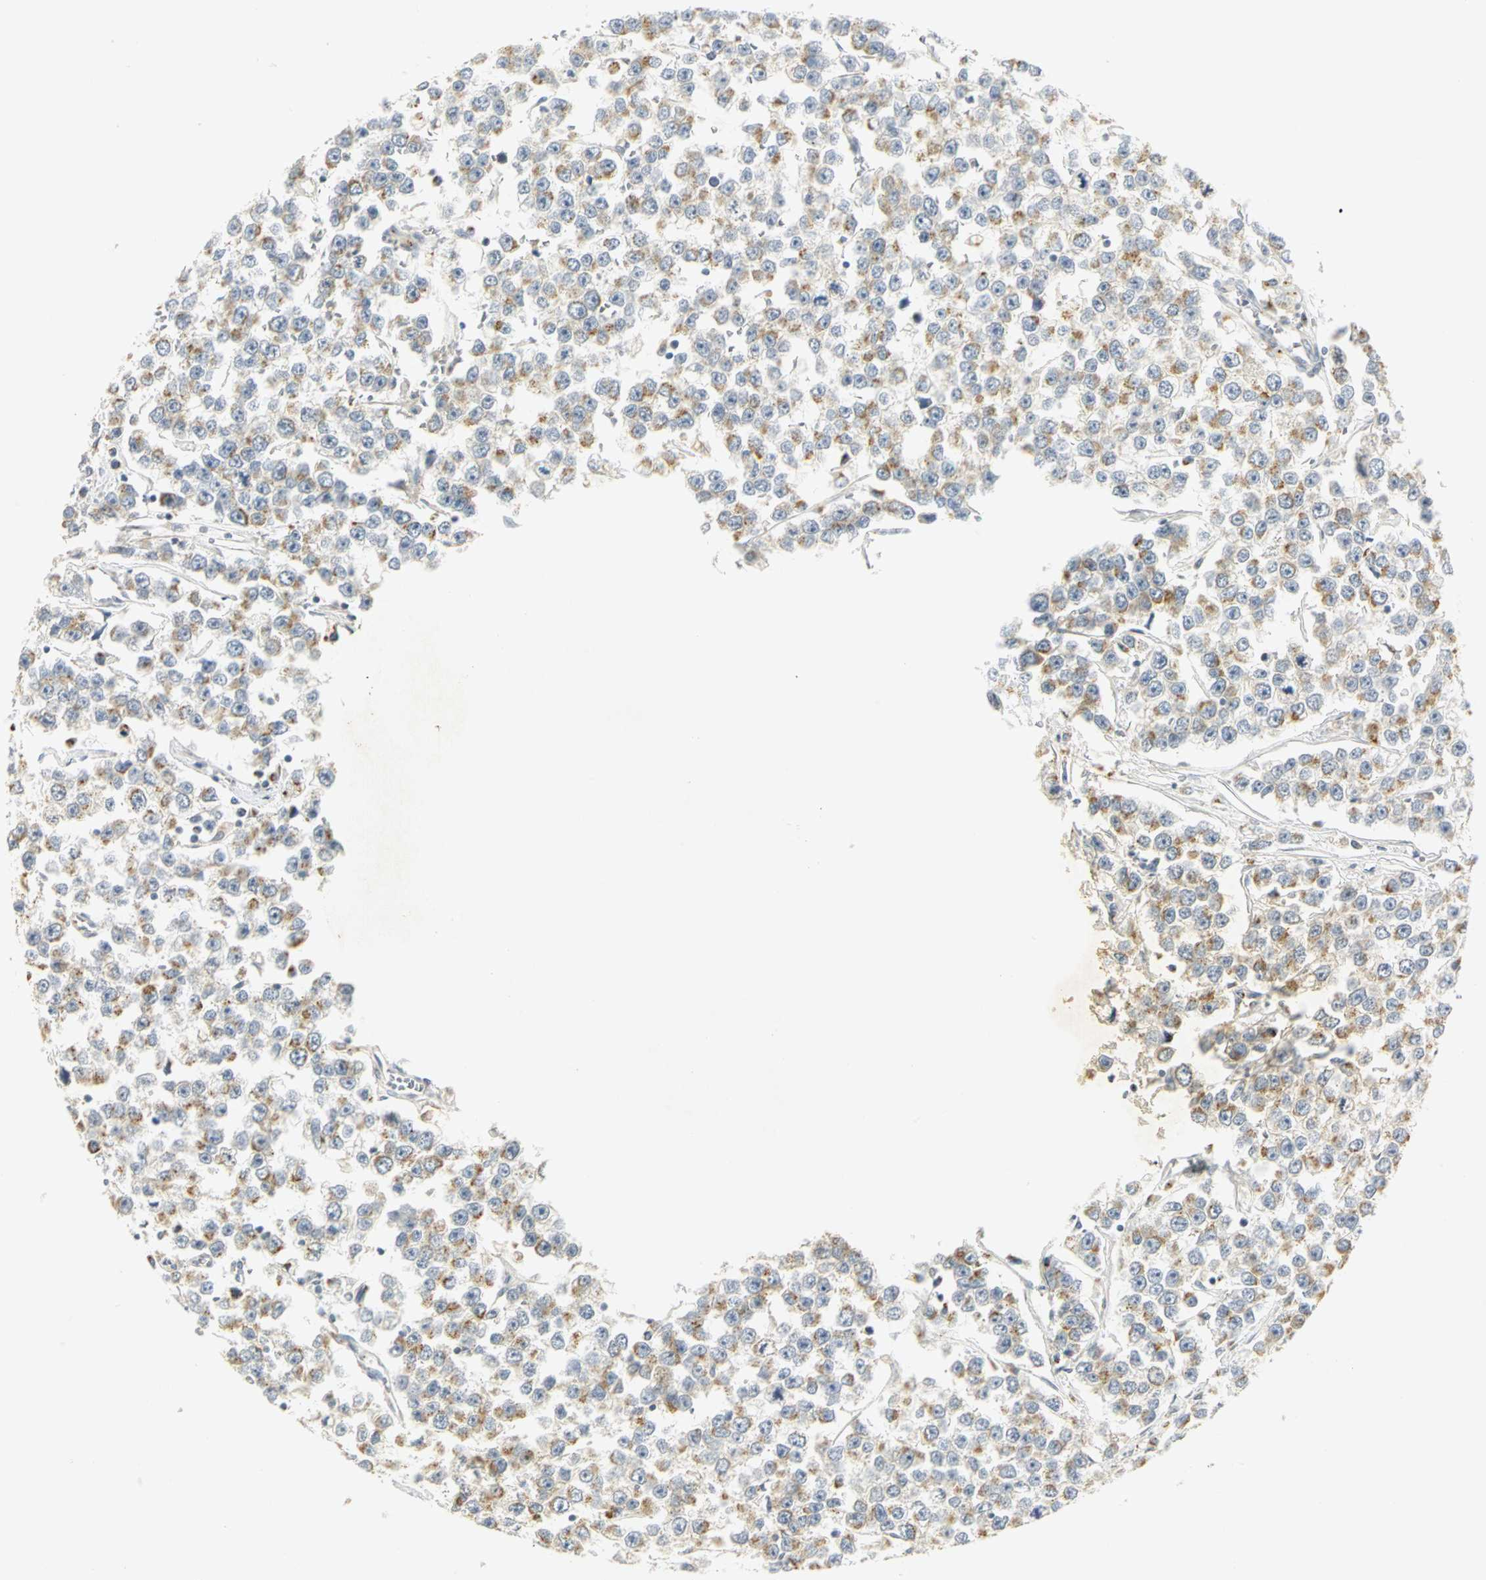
{"staining": {"intensity": "weak", "quantity": "25%-75%", "location": "cytoplasmic/membranous"}, "tissue": "testis cancer", "cell_type": "Tumor cells", "image_type": "cancer", "snomed": [{"axis": "morphology", "description": "Seminoma, NOS"}, {"axis": "morphology", "description": "Carcinoma, Embryonal, NOS"}, {"axis": "topography", "description": "Testis"}], "caption": "A photomicrograph showing weak cytoplasmic/membranous positivity in about 25%-75% of tumor cells in testis cancer, as visualized by brown immunohistochemical staining.", "gene": "TM9SF2", "patient": {"sex": "male", "age": 52}}